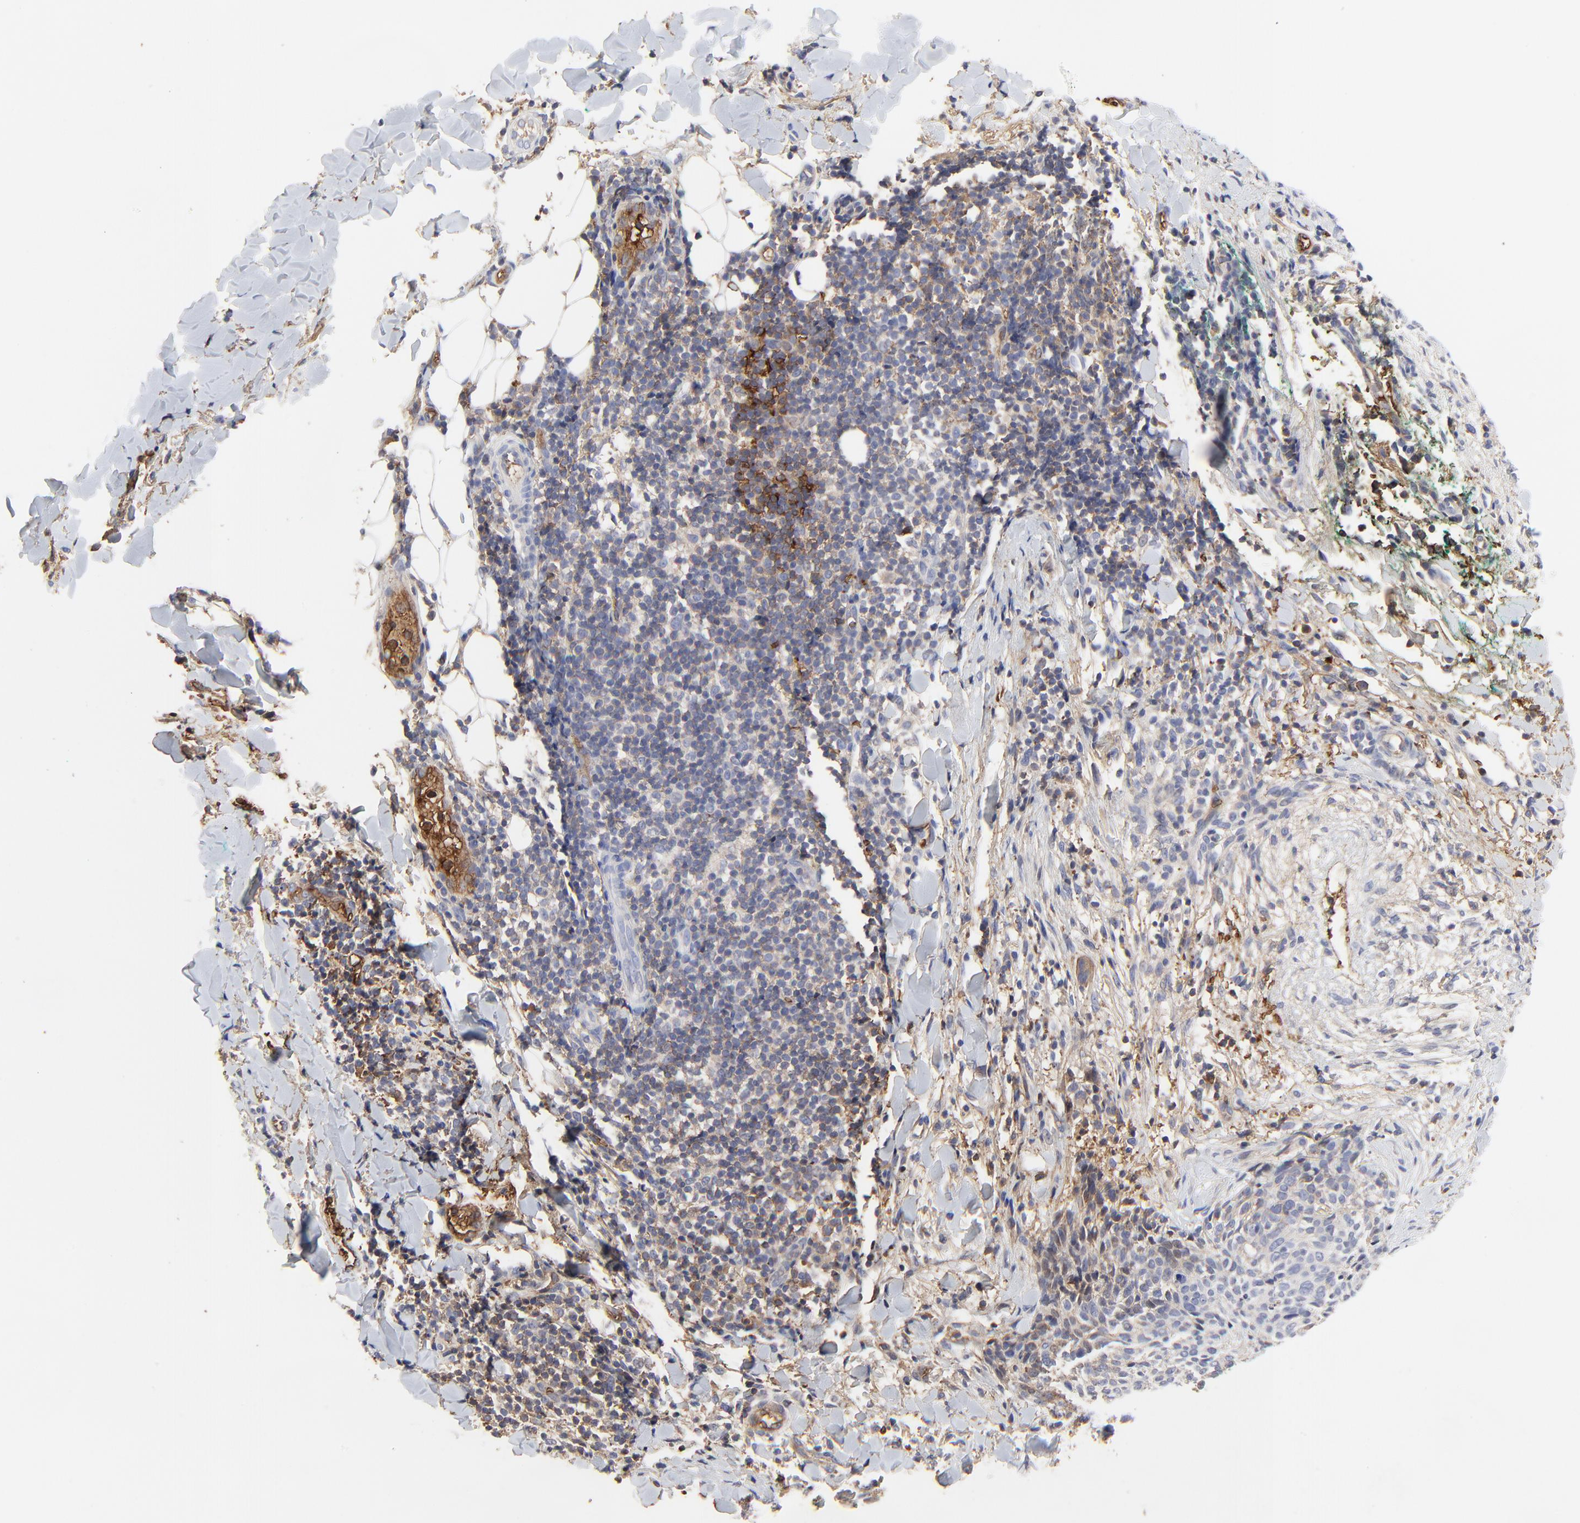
{"staining": {"intensity": "negative", "quantity": "none", "location": "none"}, "tissue": "skin cancer", "cell_type": "Tumor cells", "image_type": "cancer", "snomed": [{"axis": "morphology", "description": "Normal tissue, NOS"}, {"axis": "morphology", "description": "Basal cell carcinoma"}, {"axis": "topography", "description": "Skin"}], "caption": "A photomicrograph of human skin cancer (basal cell carcinoma) is negative for staining in tumor cells. (Stains: DAB IHC with hematoxylin counter stain, Microscopy: brightfield microscopy at high magnification).", "gene": "PAG1", "patient": {"sex": "female", "age": 57}}